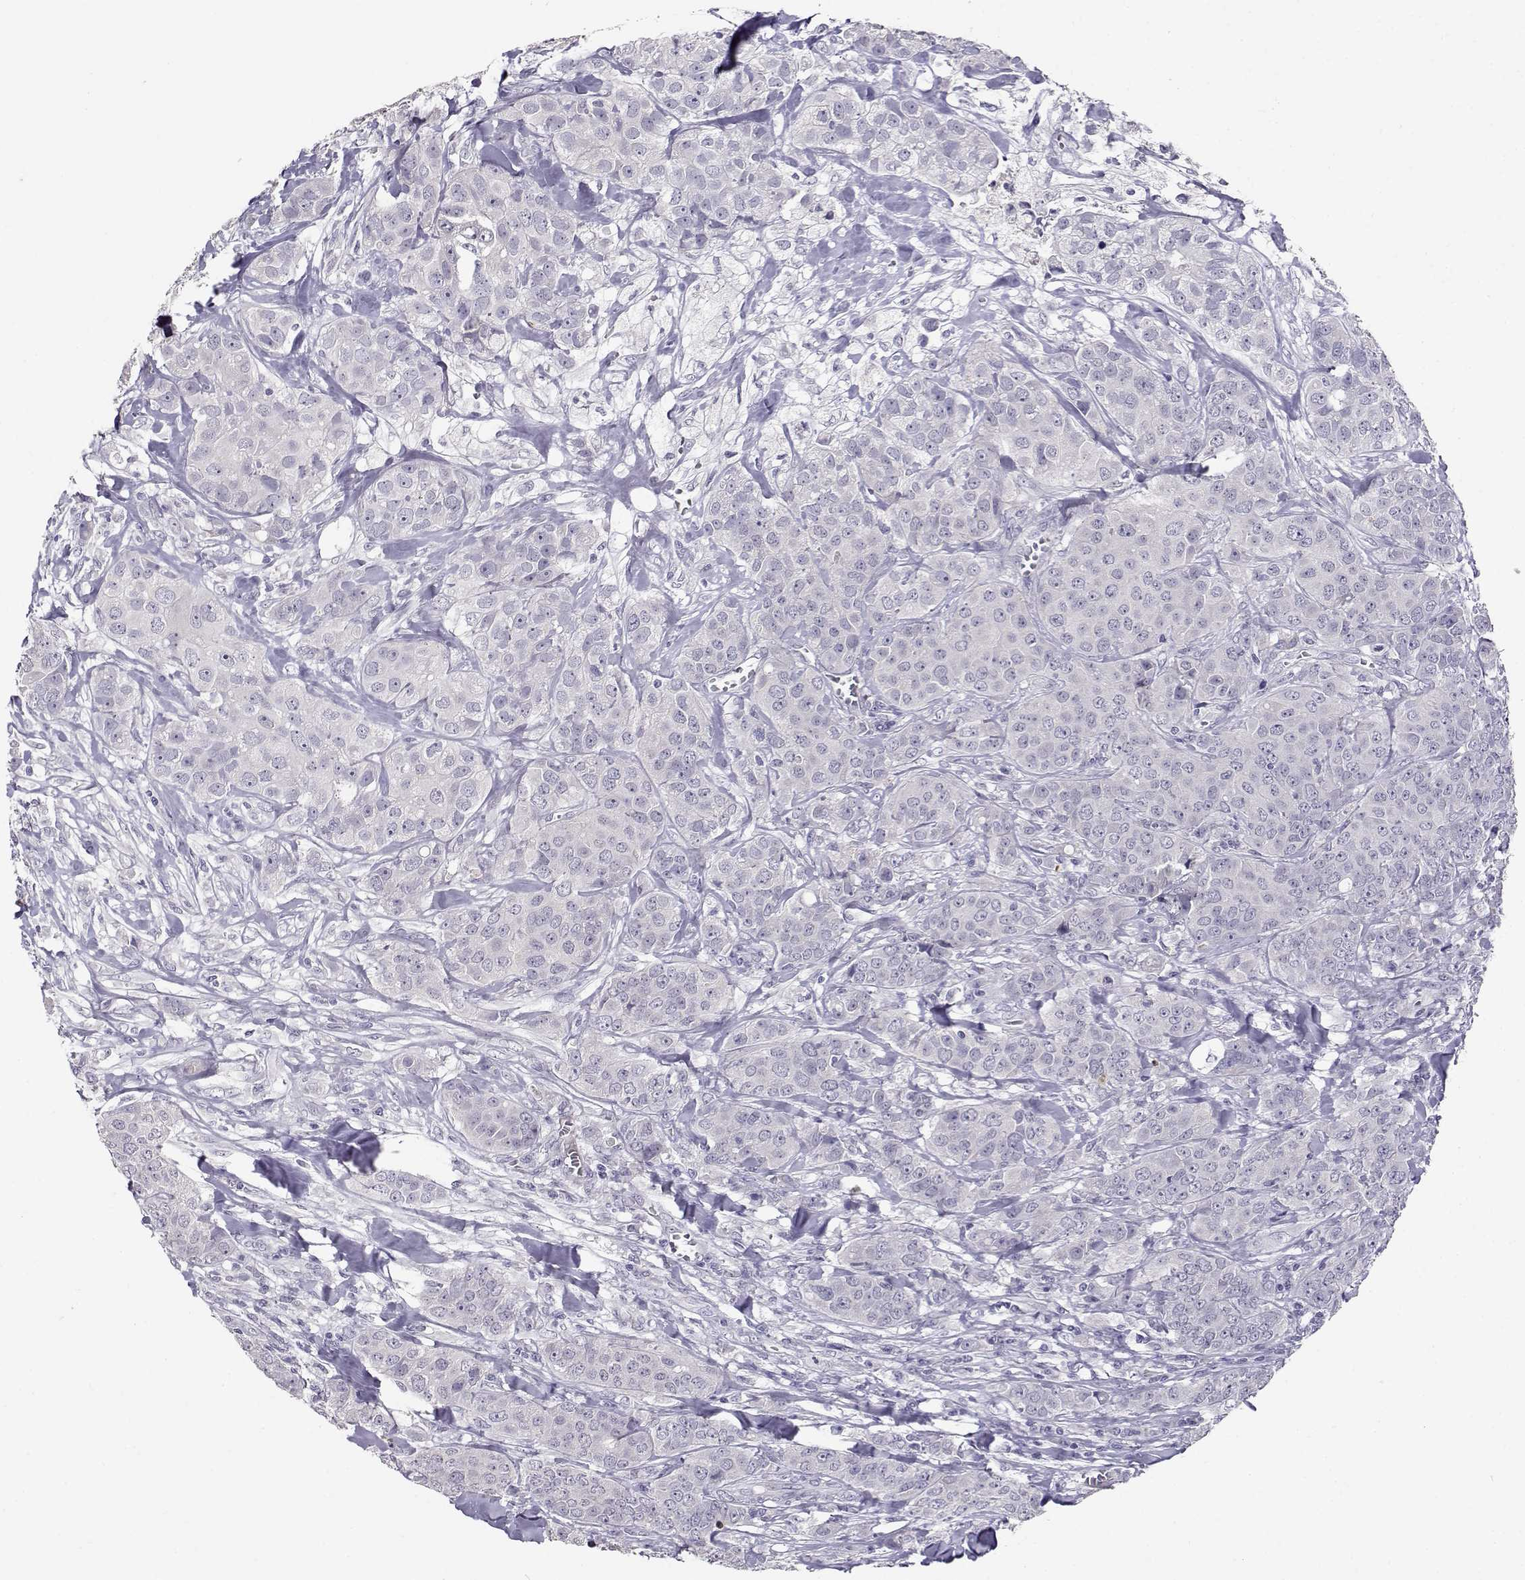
{"staining": {"intensity": "negative", "quantity": "none", "location": "none"}, "tissue": "breast cancer", "cell_type": "Tumor cells", "image_type": "cancer", "snomed": [{"axis": "morphology", "description": "Duct carcinoma"}, {"axis": "topography", "description": "Breast"}], "caption": "DAB immunohistochemical staining of breast cancer (invasive ductal carcinoma) shows no significant staining in tumor cells.", "gene": "RHOXF2", "patient": {"sex": "female", "age": 43}}